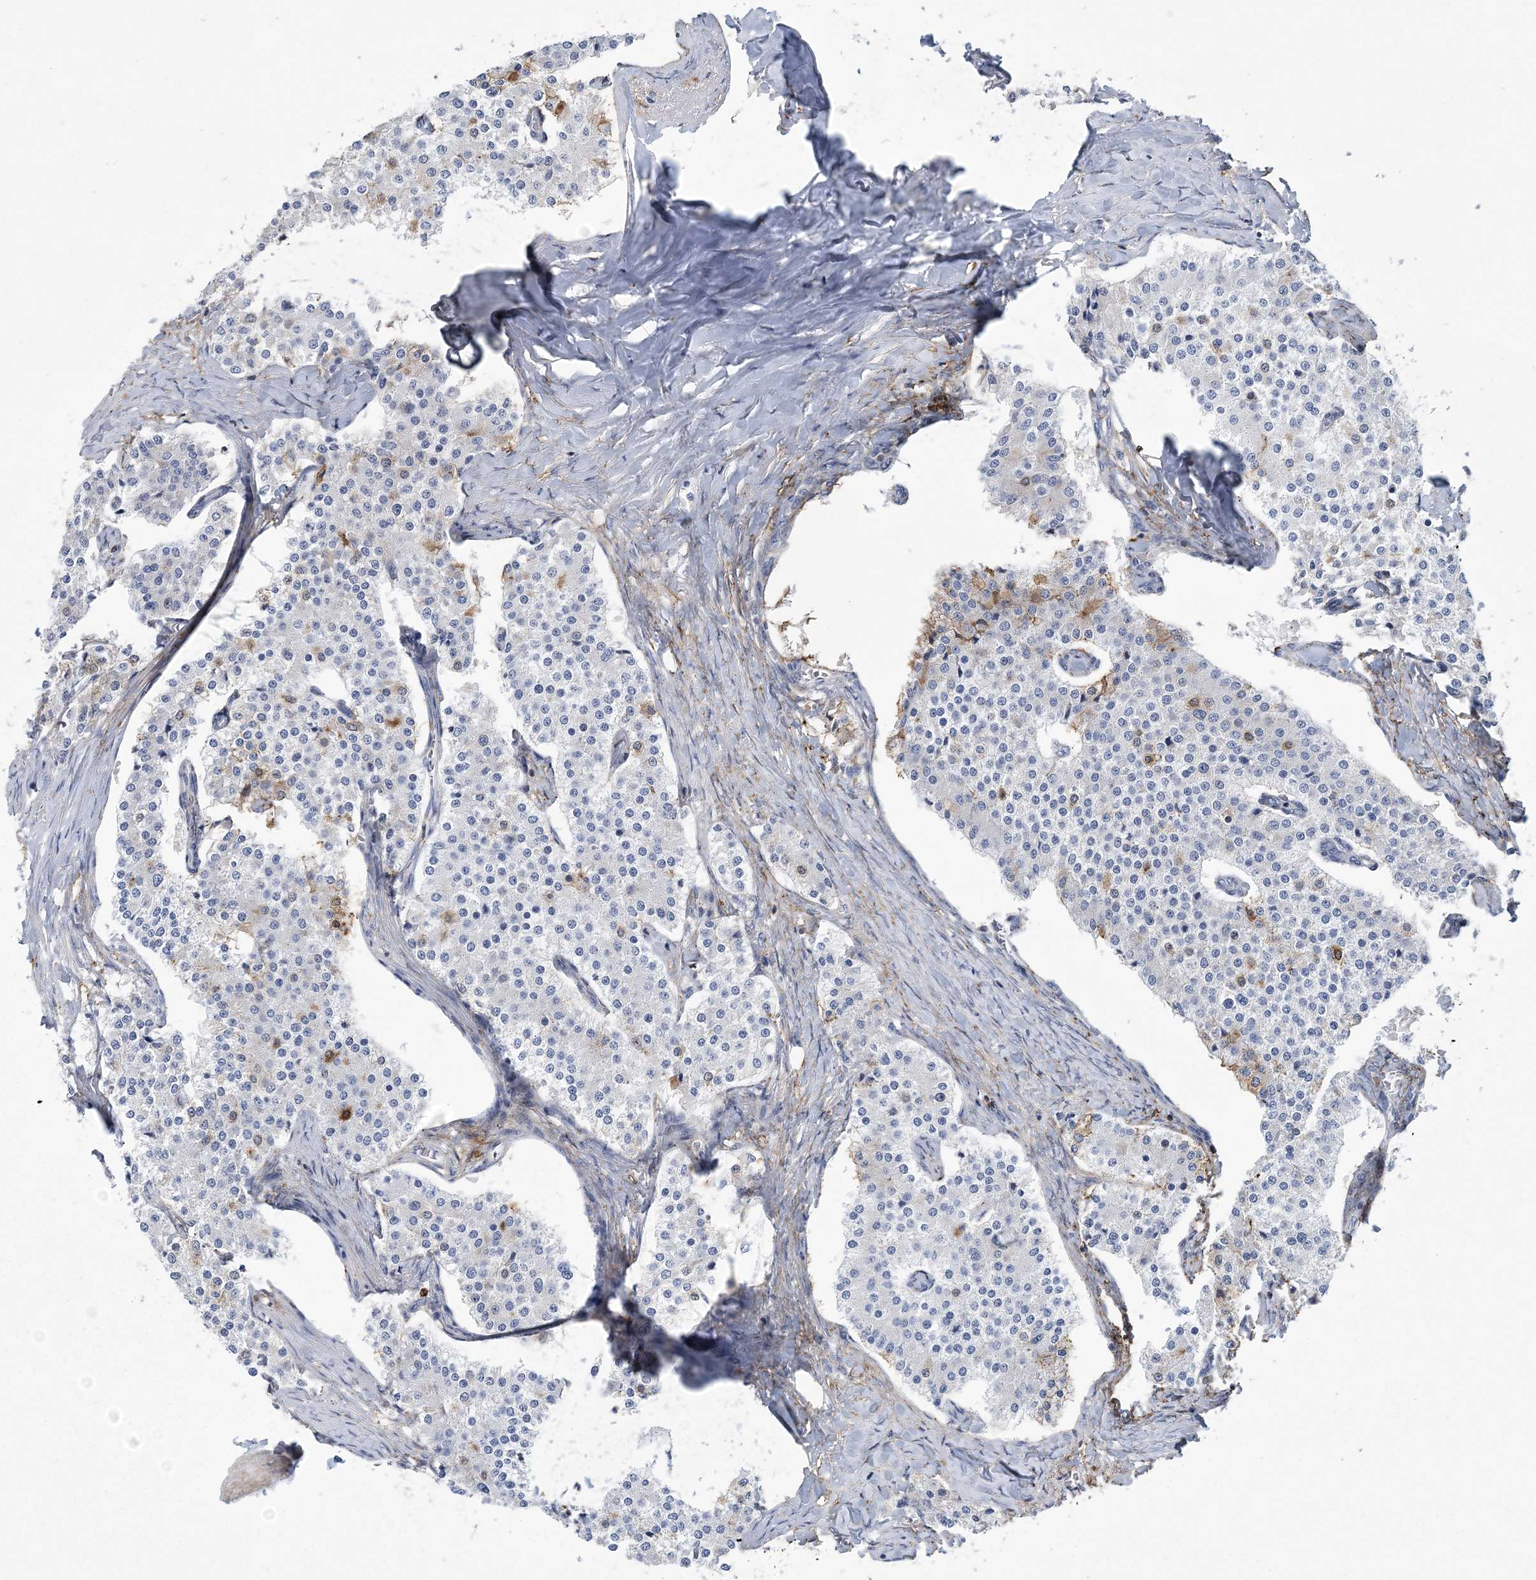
{"staining": {"intensity": "moderate", "quantity": "<25%", "location": "cytoplasmic/membranous"}, "tissue": "carcinoid", "cell_type": "Tumor cells", "image_type": "cancer", "snomed": [{"axis": "morphology", "description": "Carcinoid, malignant, NOS"}, {"axis": "topography", "description": "Colon"}], "caption": "A low amount of moderate cytoplasmic/membranous staining is identified in about <25% of tumor cells in carcinoid (malignant) tissue.", "gene": "ARSJ", "patient": {"sex": "female", "age": 52}}